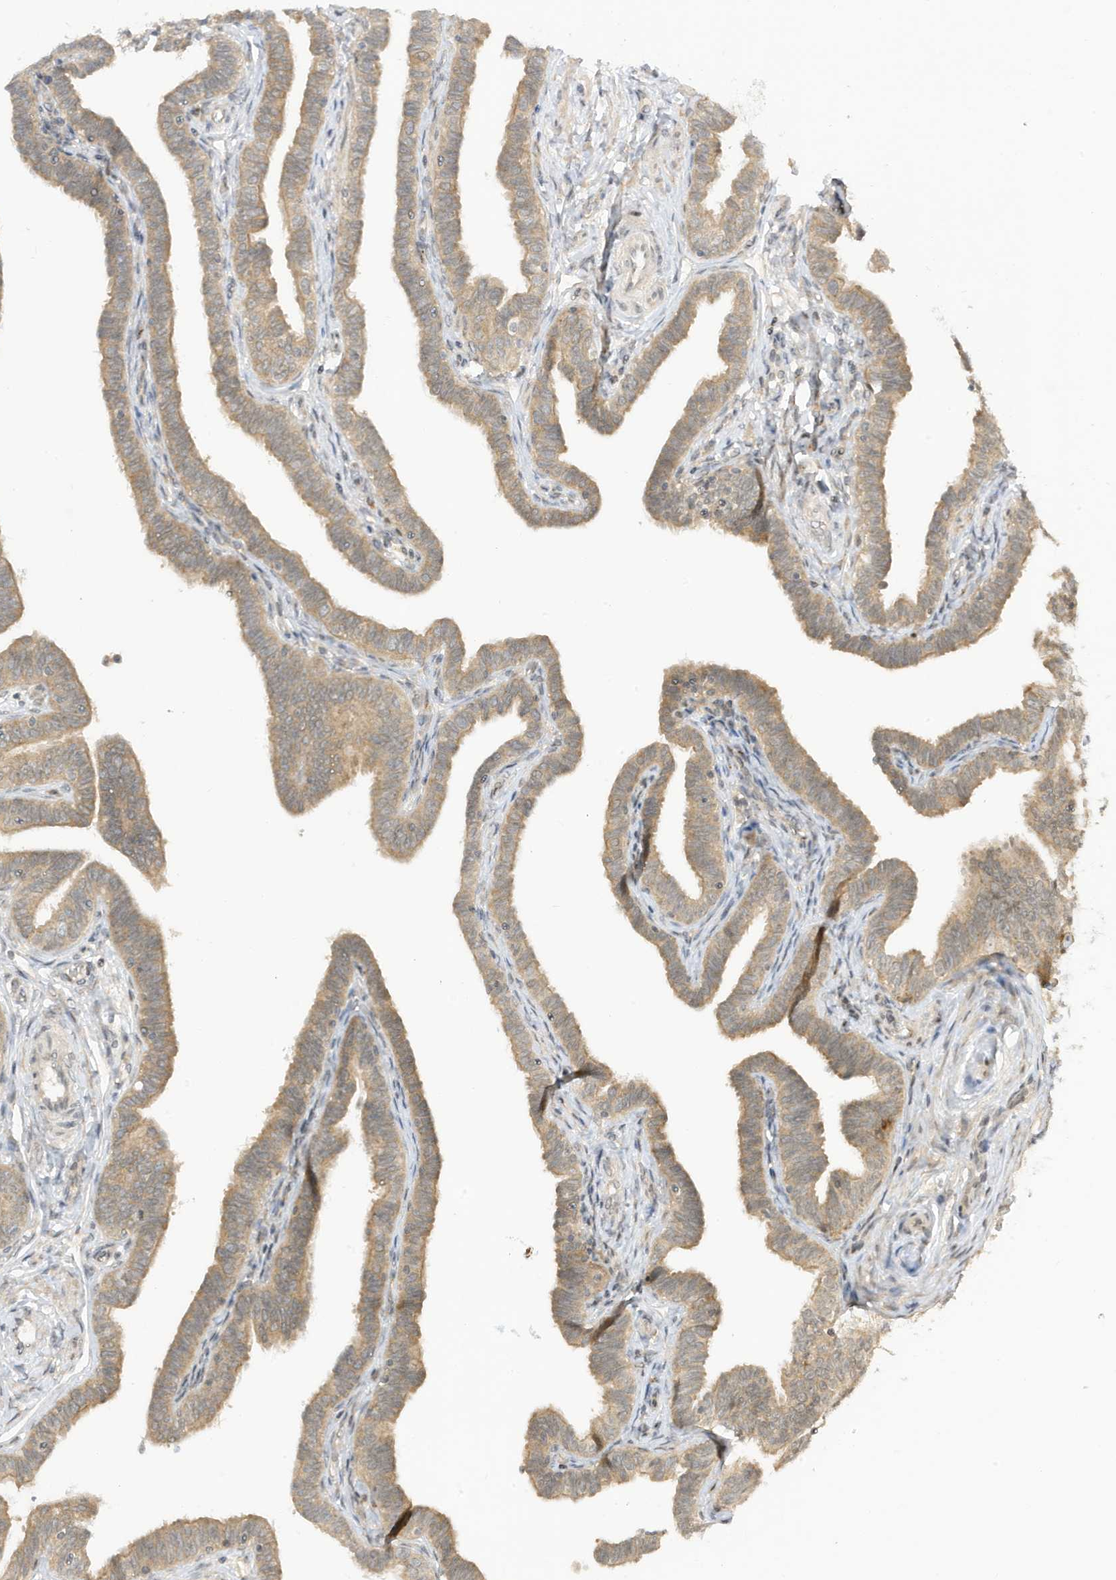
{"staining": {"intensity": "moderate", "quantity": ">75%", "location": "cytoplasmic/membranous,nuclear"}, "tissue": "fallopian tube", "cell_type": "Glandular cells", "image_type": "normal", "snomed": [{"axis": "morphology", "description": "Normal tissue, NOS"}, {"axis": "topography", "description": "Fallopian tube"}], "caption": "An image showing moderate cytoplasmic/membranous,nuclear staining in about >75% of glandular cells in normal fallopian tube, as visualized by brown immunohistochemical staining.", "gene": "TAB3", "patient": {"sex": "female", "age": 39}}